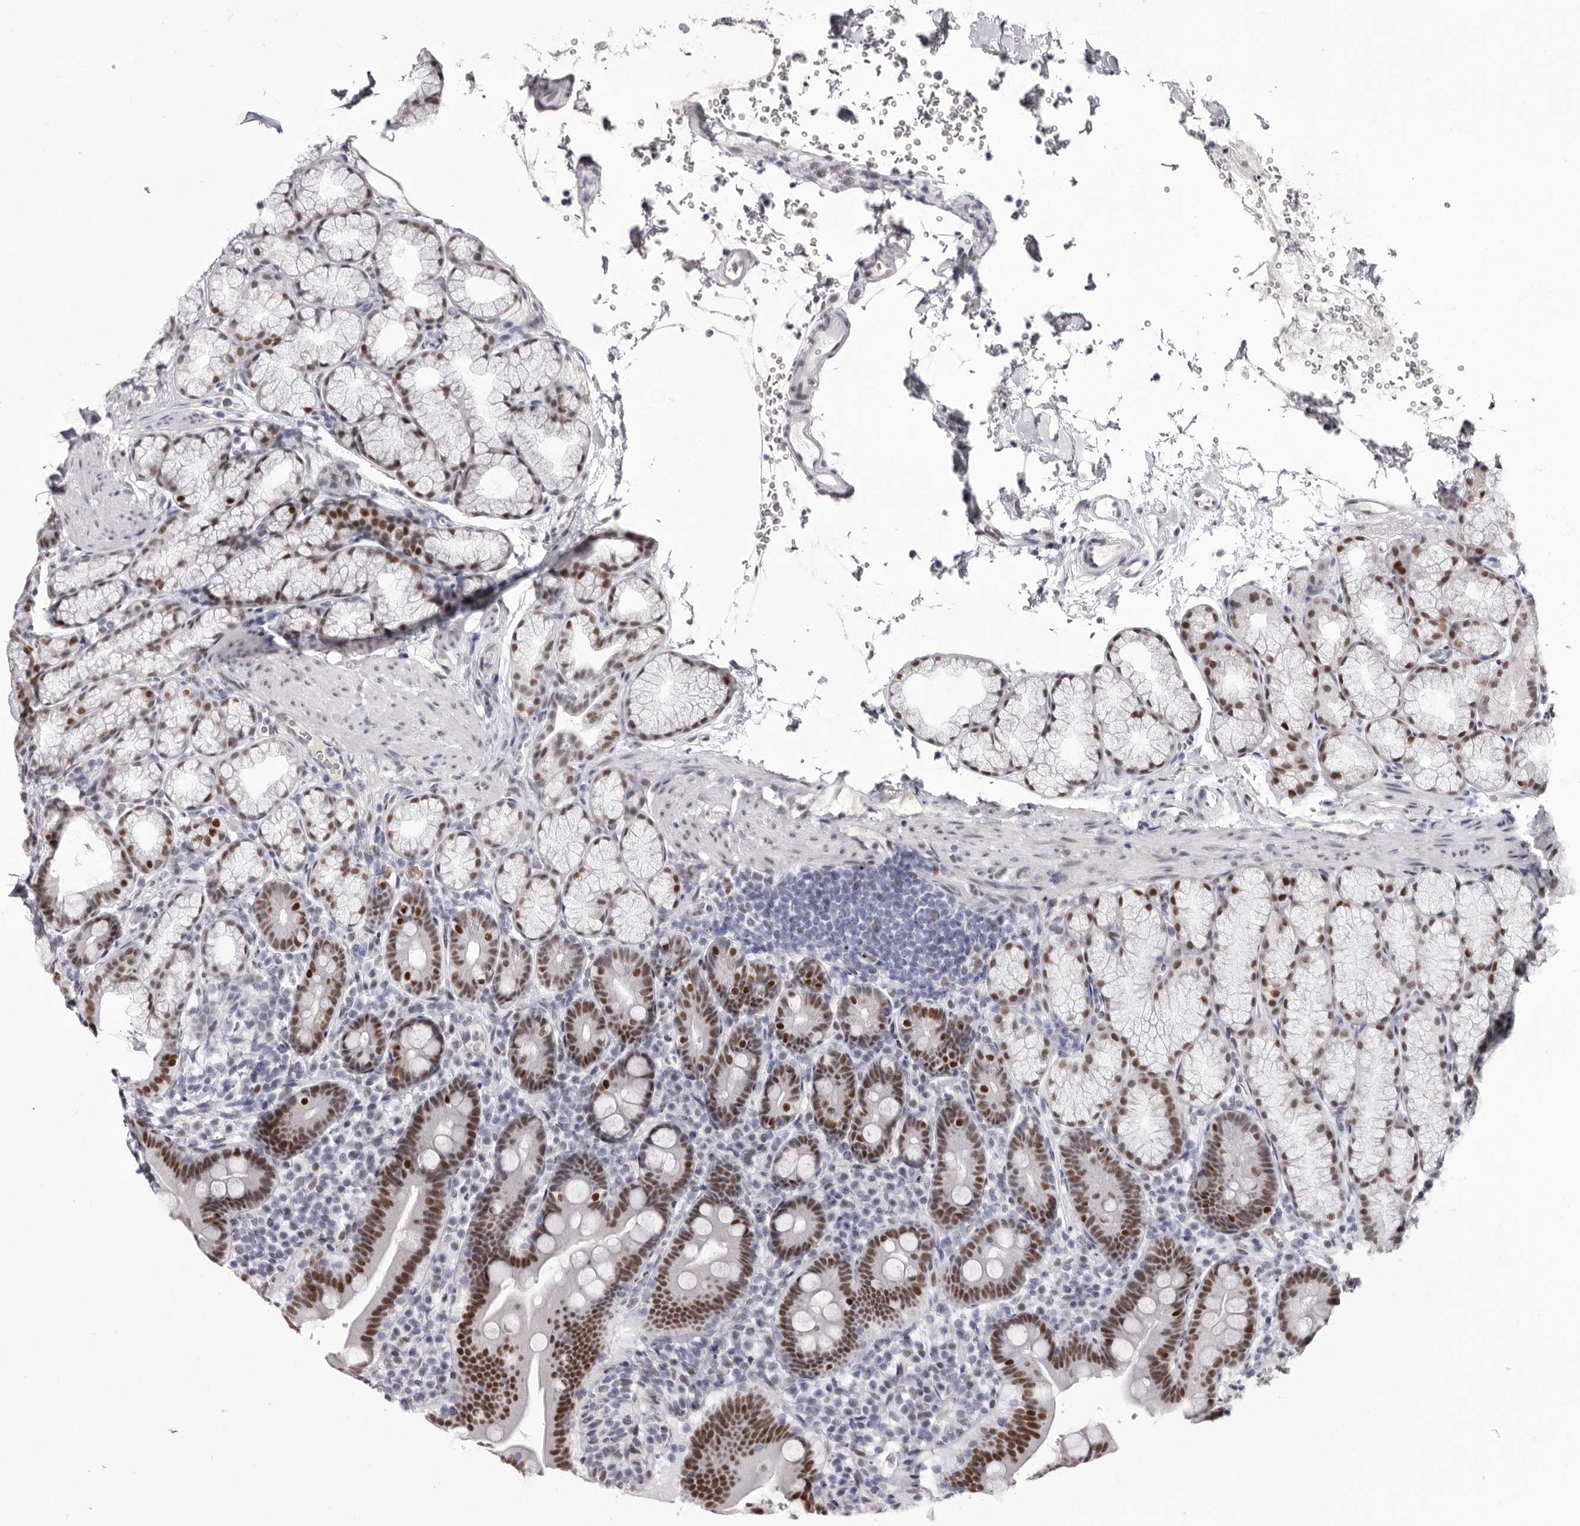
{"staining": {"intensity": "moderate", "quantity": ">75%", "location": "nuclear"}, "tissue": "duodenum", "cell_type": "Glandular cells", "image_type": "normal", "snomed": [{"axis": "morphology", "description": "Normal tissue, NOS"}, {"axis": "topography", "description": "Duodenum"}], "caption": "Duodenum stained with a brown dye shows moderate nuclear positive staining in approximately >75% of glandular cells.", "gene": "ZNF326", "patient": {"sex": "male", "age": 54}}